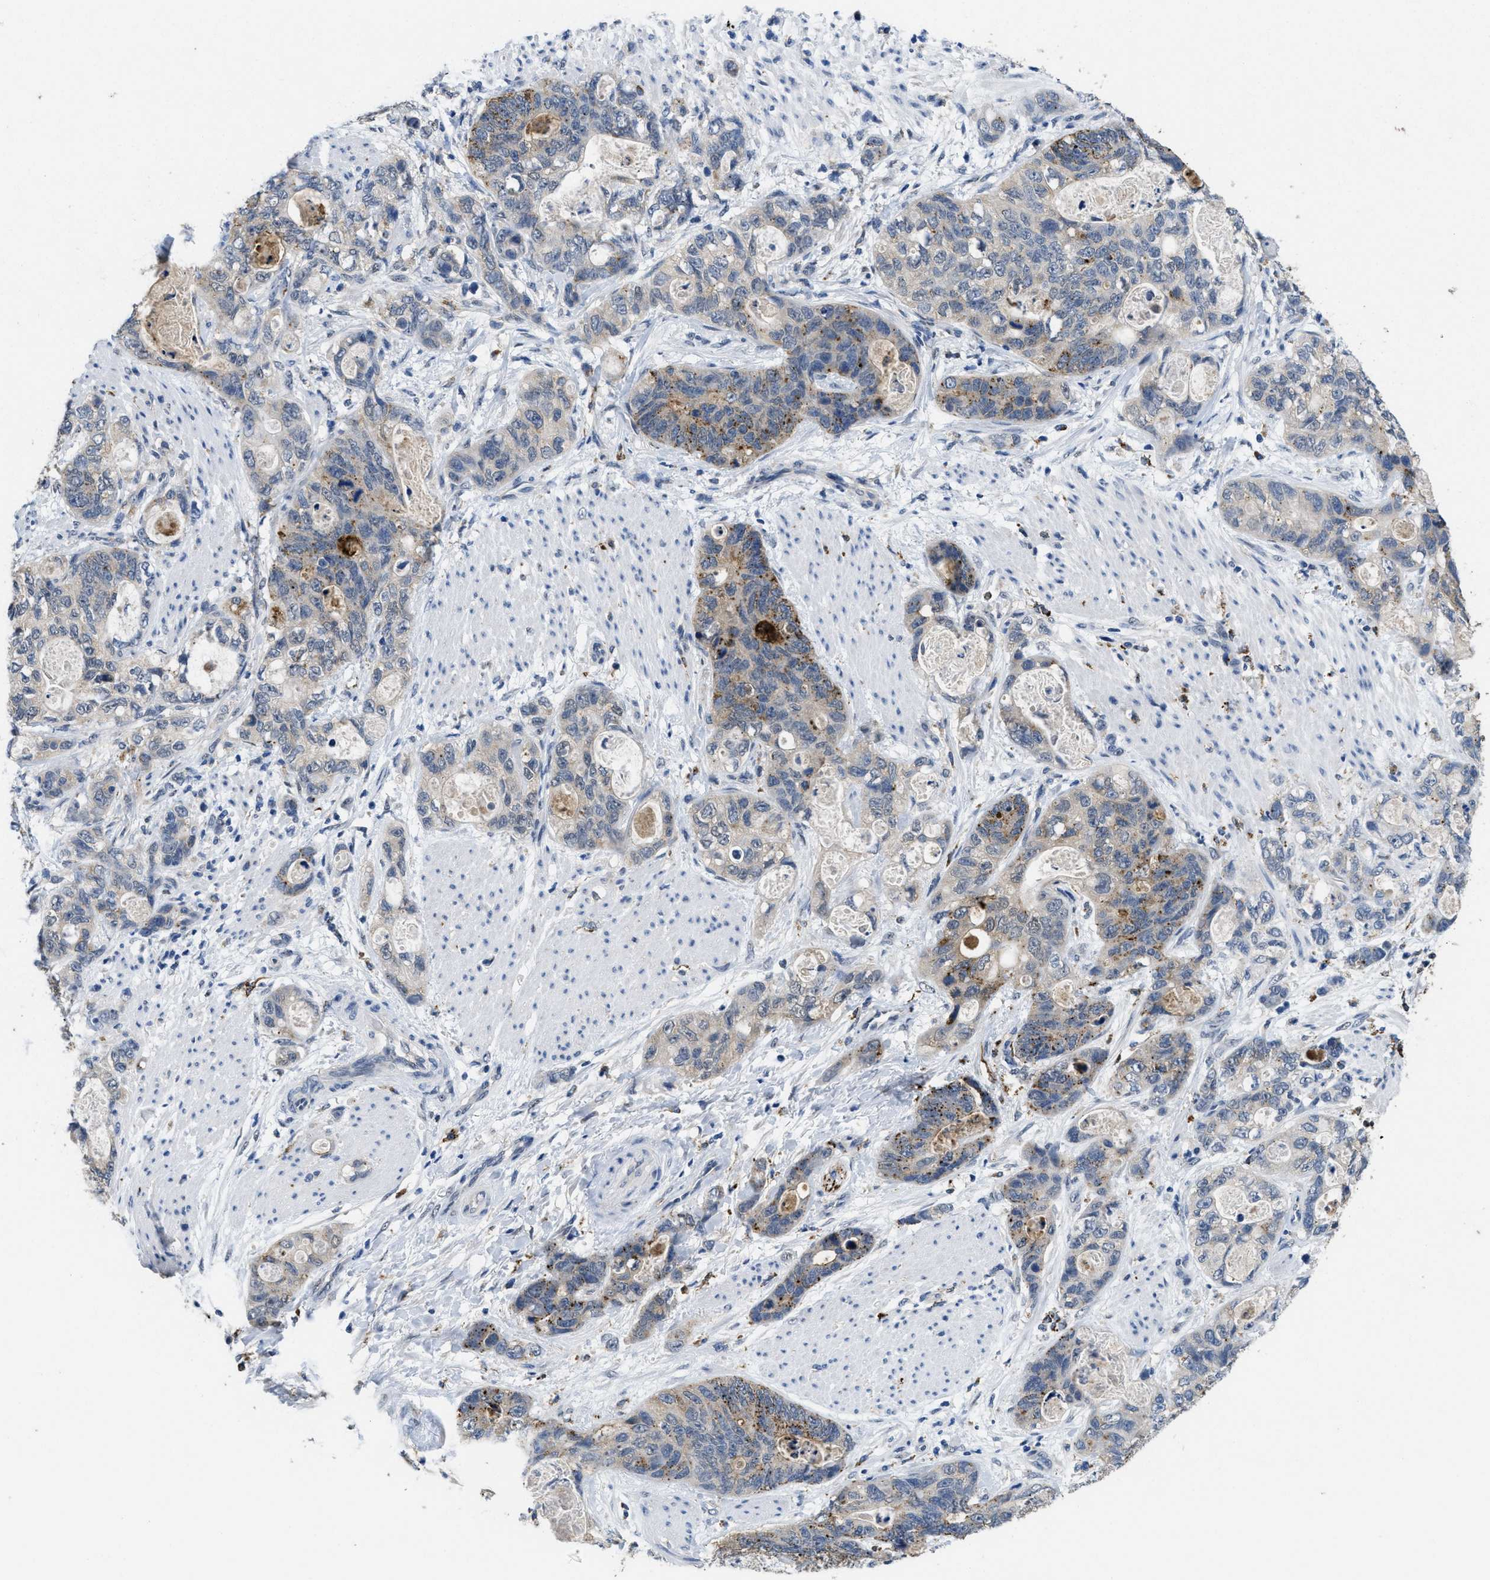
{"staining": {"intensity": "moderate", "quantity": "25%-75%", "location": "cytoplasmic/membranous"}, "tissue": "stomach cancer", "cell_type": "Tumor cells", "image_type": "cancer", "snomed": [{"axis": "morphology", "description": "Normal tissue, NOS"}, {"axis": "morphology", "description": "Adenocarcinoma, NOS"}, {"axis": "topography", "description": "Stomach"}], "caption": "Human stomach cancer stained with a protein marker reveals moderate staining in tumor cells.", "gene": "BMPR2", "patient": {"sex": "female", "age": 89}}